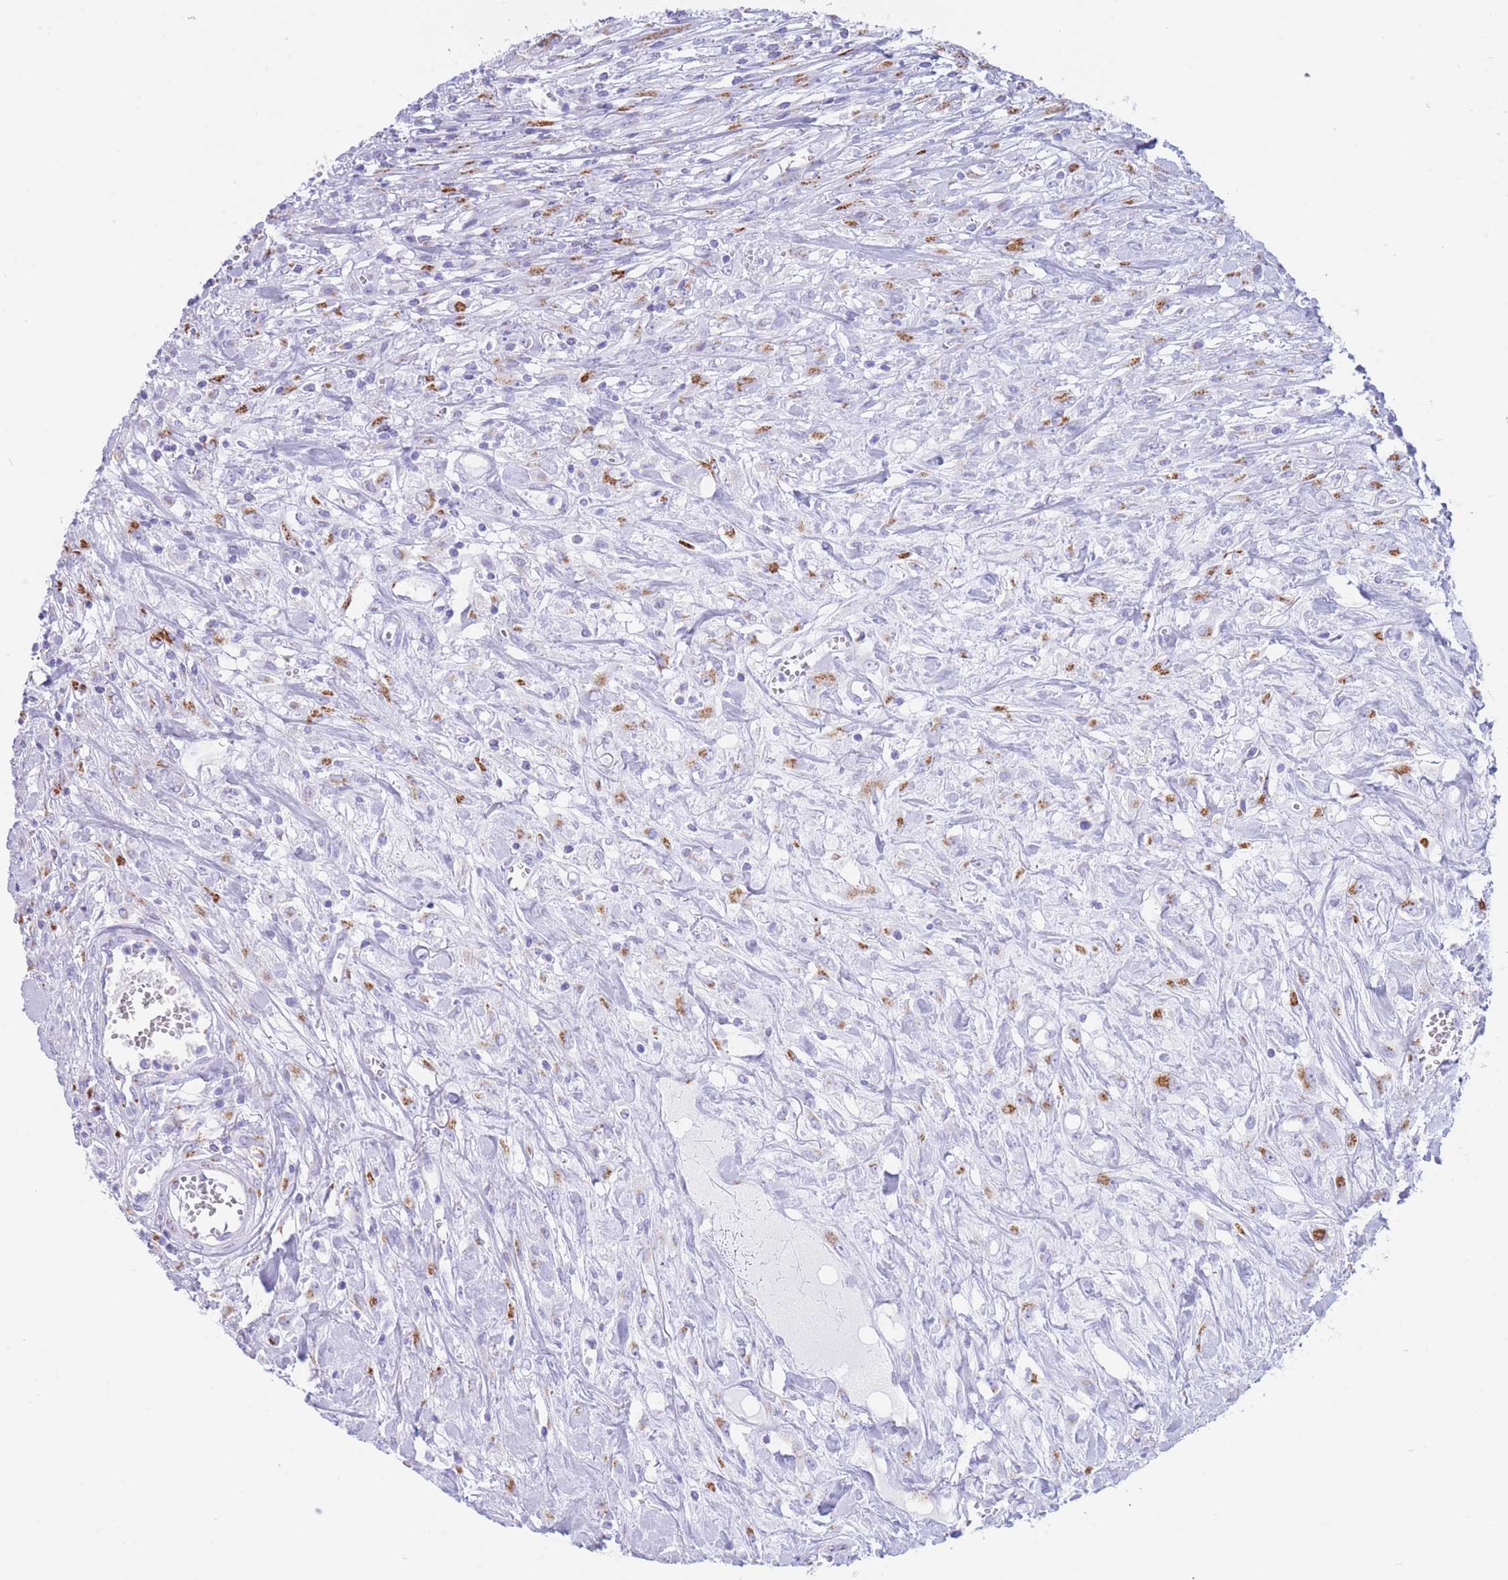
{"staining": {"intensity": "negative", "quantity": "none", "location": "none"}, "tissue": "urothelial cancer", "cell_type": "Tumor cells", "image_type": "cancer", "snomed": [{"axis": "morphology", "description": "Urothelial carcinoma, High grade"}, {"axis": "topography", "description": "Urinary bladder"}], "caption": "Tumor cells show no significant staining in high-grade urothelial carcinoma. (DAB (3,3'-diaminobenzidine) immunohistochemistry (IHC) with hematoxylin counter stain).", "gene": "FAM3C", "patient": {"sex": "male", "age": 57}}